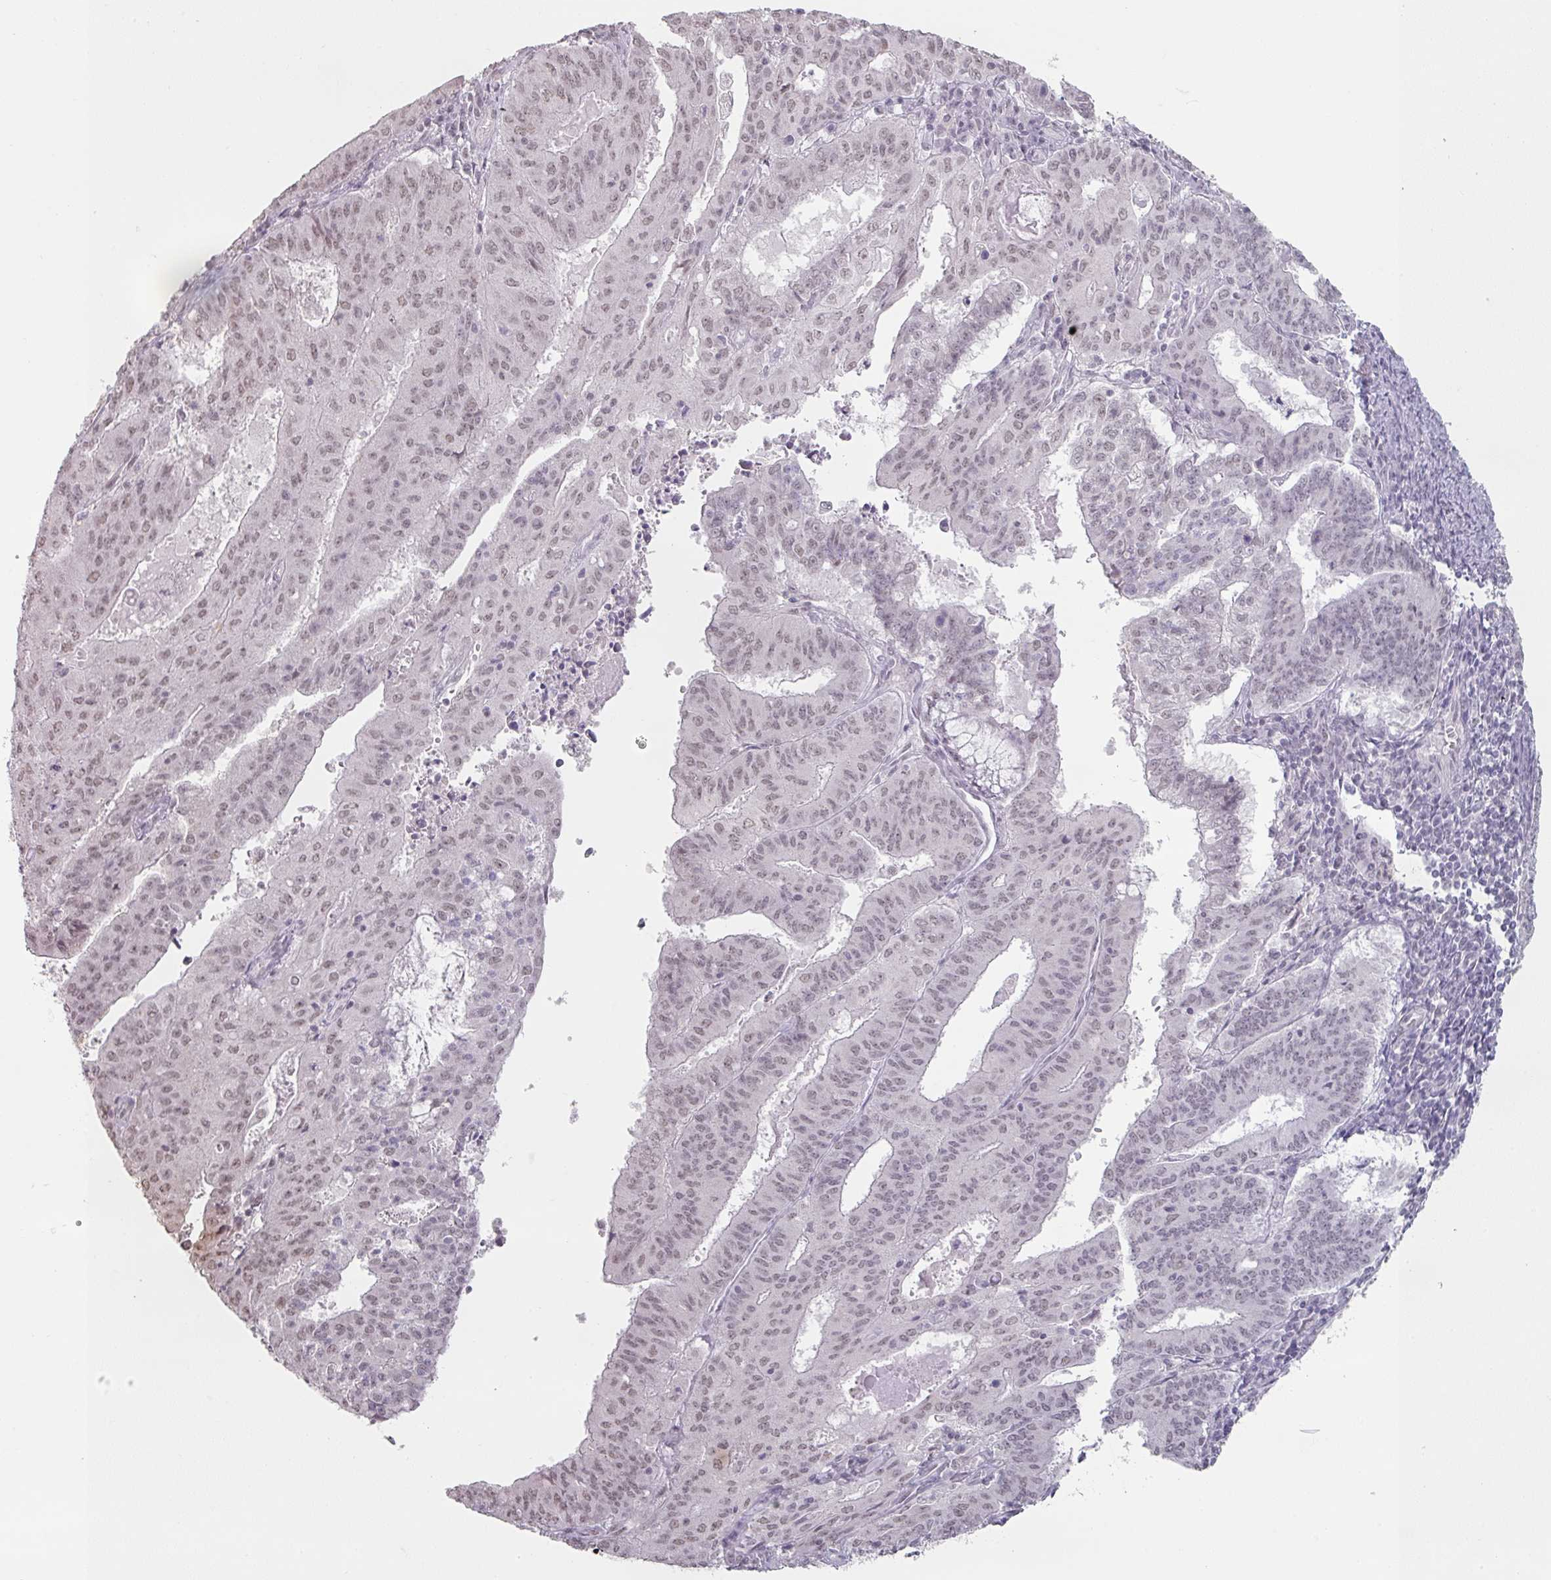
{"staining": {"intensity": "weak", "quantity": "25%-75%", "location": "nuclear"}, "tissue": "endometrial cancer", "cell_type": "Tumor cells", "image_type": "cancer", "snomed": [{"axis": "morphology", "description": "Adenocarcinoma, NOS"}, {"axis": "topography", "description": "Endometrium"}], "caption": "Human endometrial cancer stained for a protein (brown) exhibits weak nuclear positive expression in approximately 25%-75% of tumor cells.", "gene": "SPRR1A", "patient": {"sex": "female", "age": 59}}